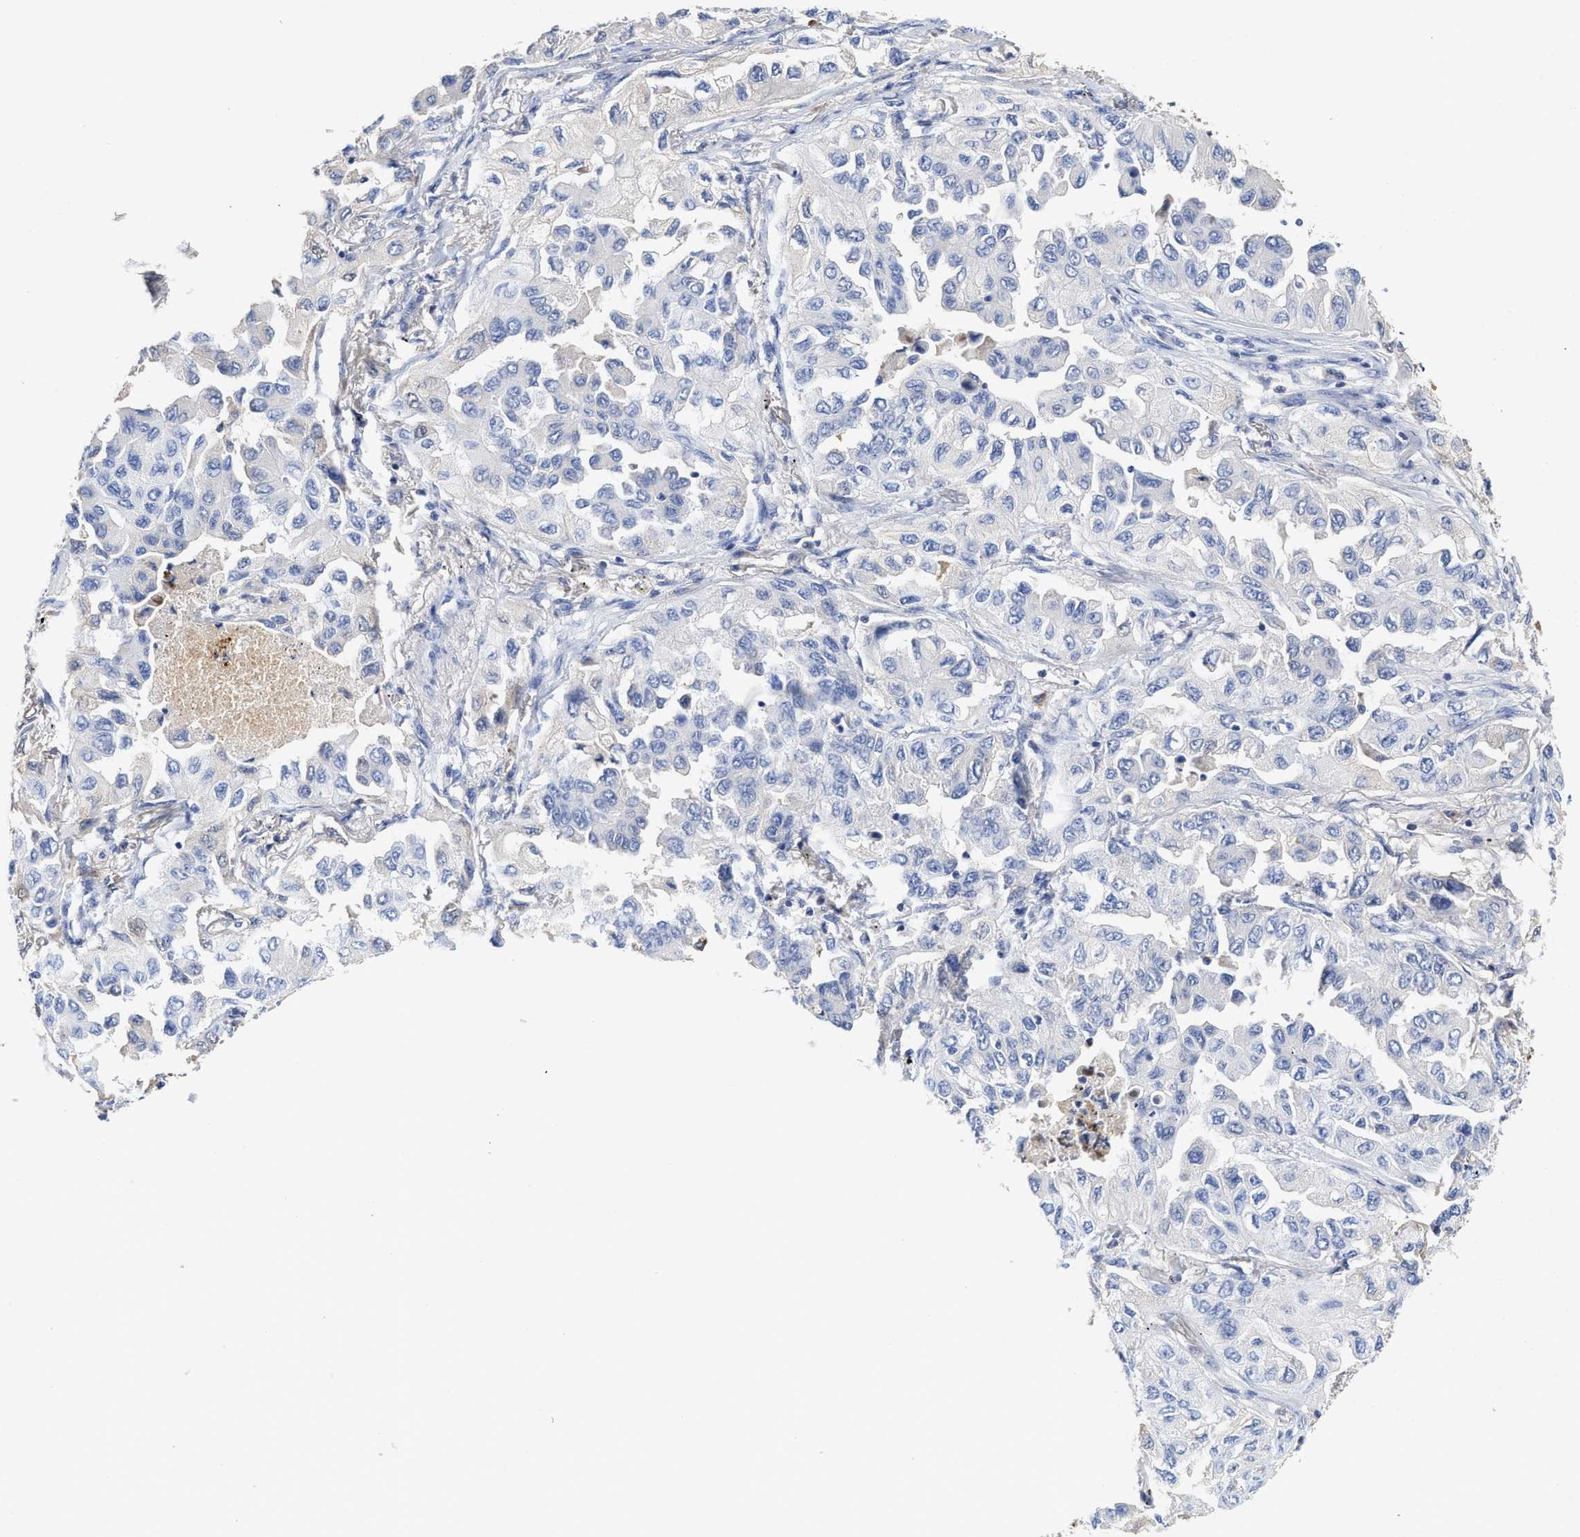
{"staining": {"intensity": "negative", "quantity": "none", "location": "none"}, "tissue": "lung cancer", "cell_type": "Tumor cells", "image_type": "cancer", "snomed": [{"axis": "morphology", "description": "Adenocarcinoma, NOS"}, {"axis": "topography", "description": "Lung"}], "caption": "Immunohistochemistry (IHC) image of neoplastic tissue: human lung adenocarcinoma stained with DAB (3,3'-diaminobenzidine) exhibits no significant protein expression in tumor cells.", "gene": "C2", "patient": {"sex": "female", "age": 65}}